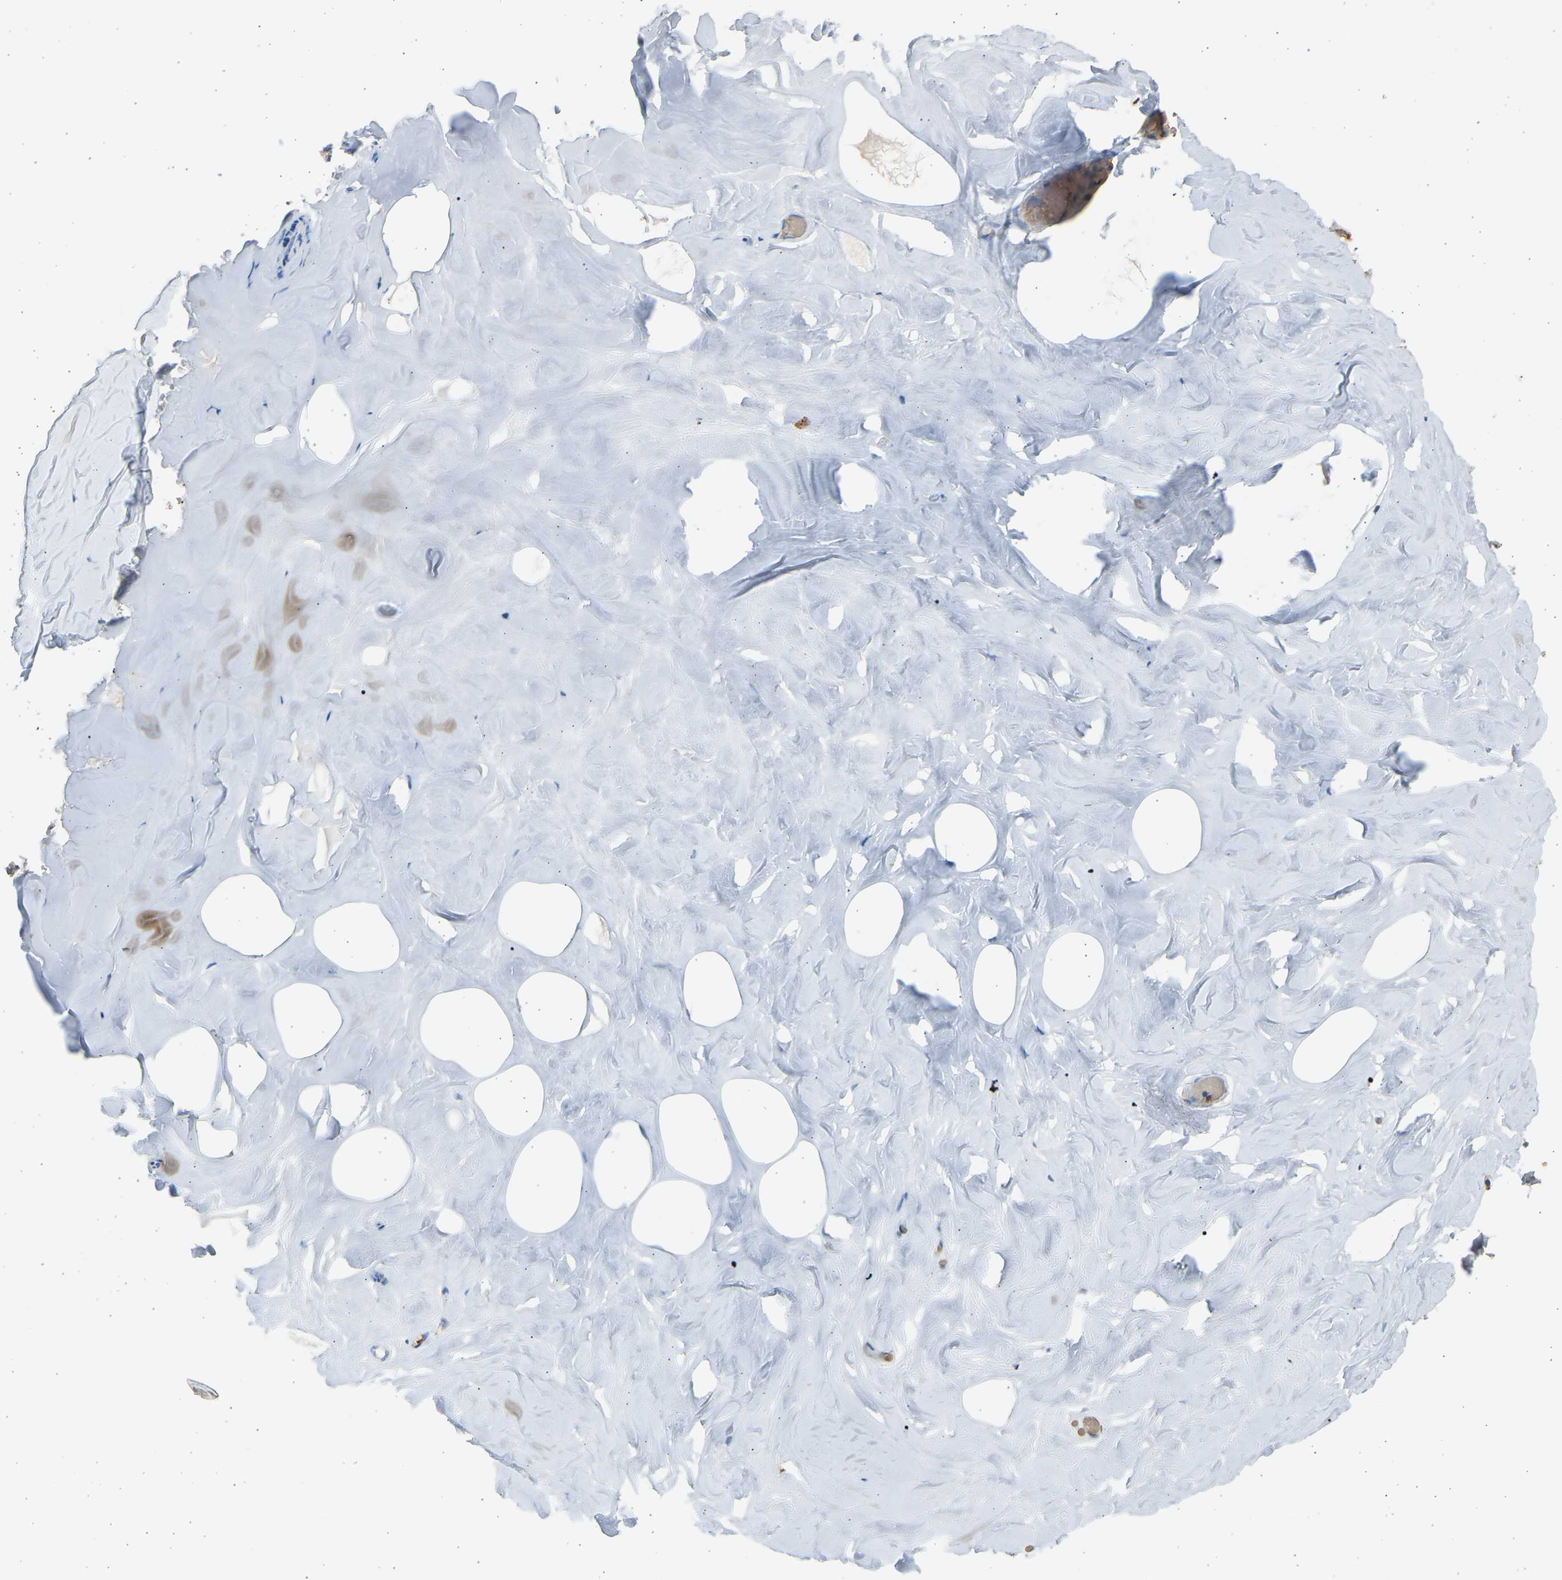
{"staining": {"intensity": "negative", "quantity": "none", "location": "none"}, "tissue": "breast", "cell_type": "Adipocytes", "image_type": "normal", "snomed": [{"axis": "morphology", "description": "Normal tissue, NOS"}, {"axis": "topography", "description": "Breast"}], "caption": "The image reveals no staining of adipocytes in unremarkable breast.", "gene": "BIRC2", "patient": {"sex": "female", "age": 75}}